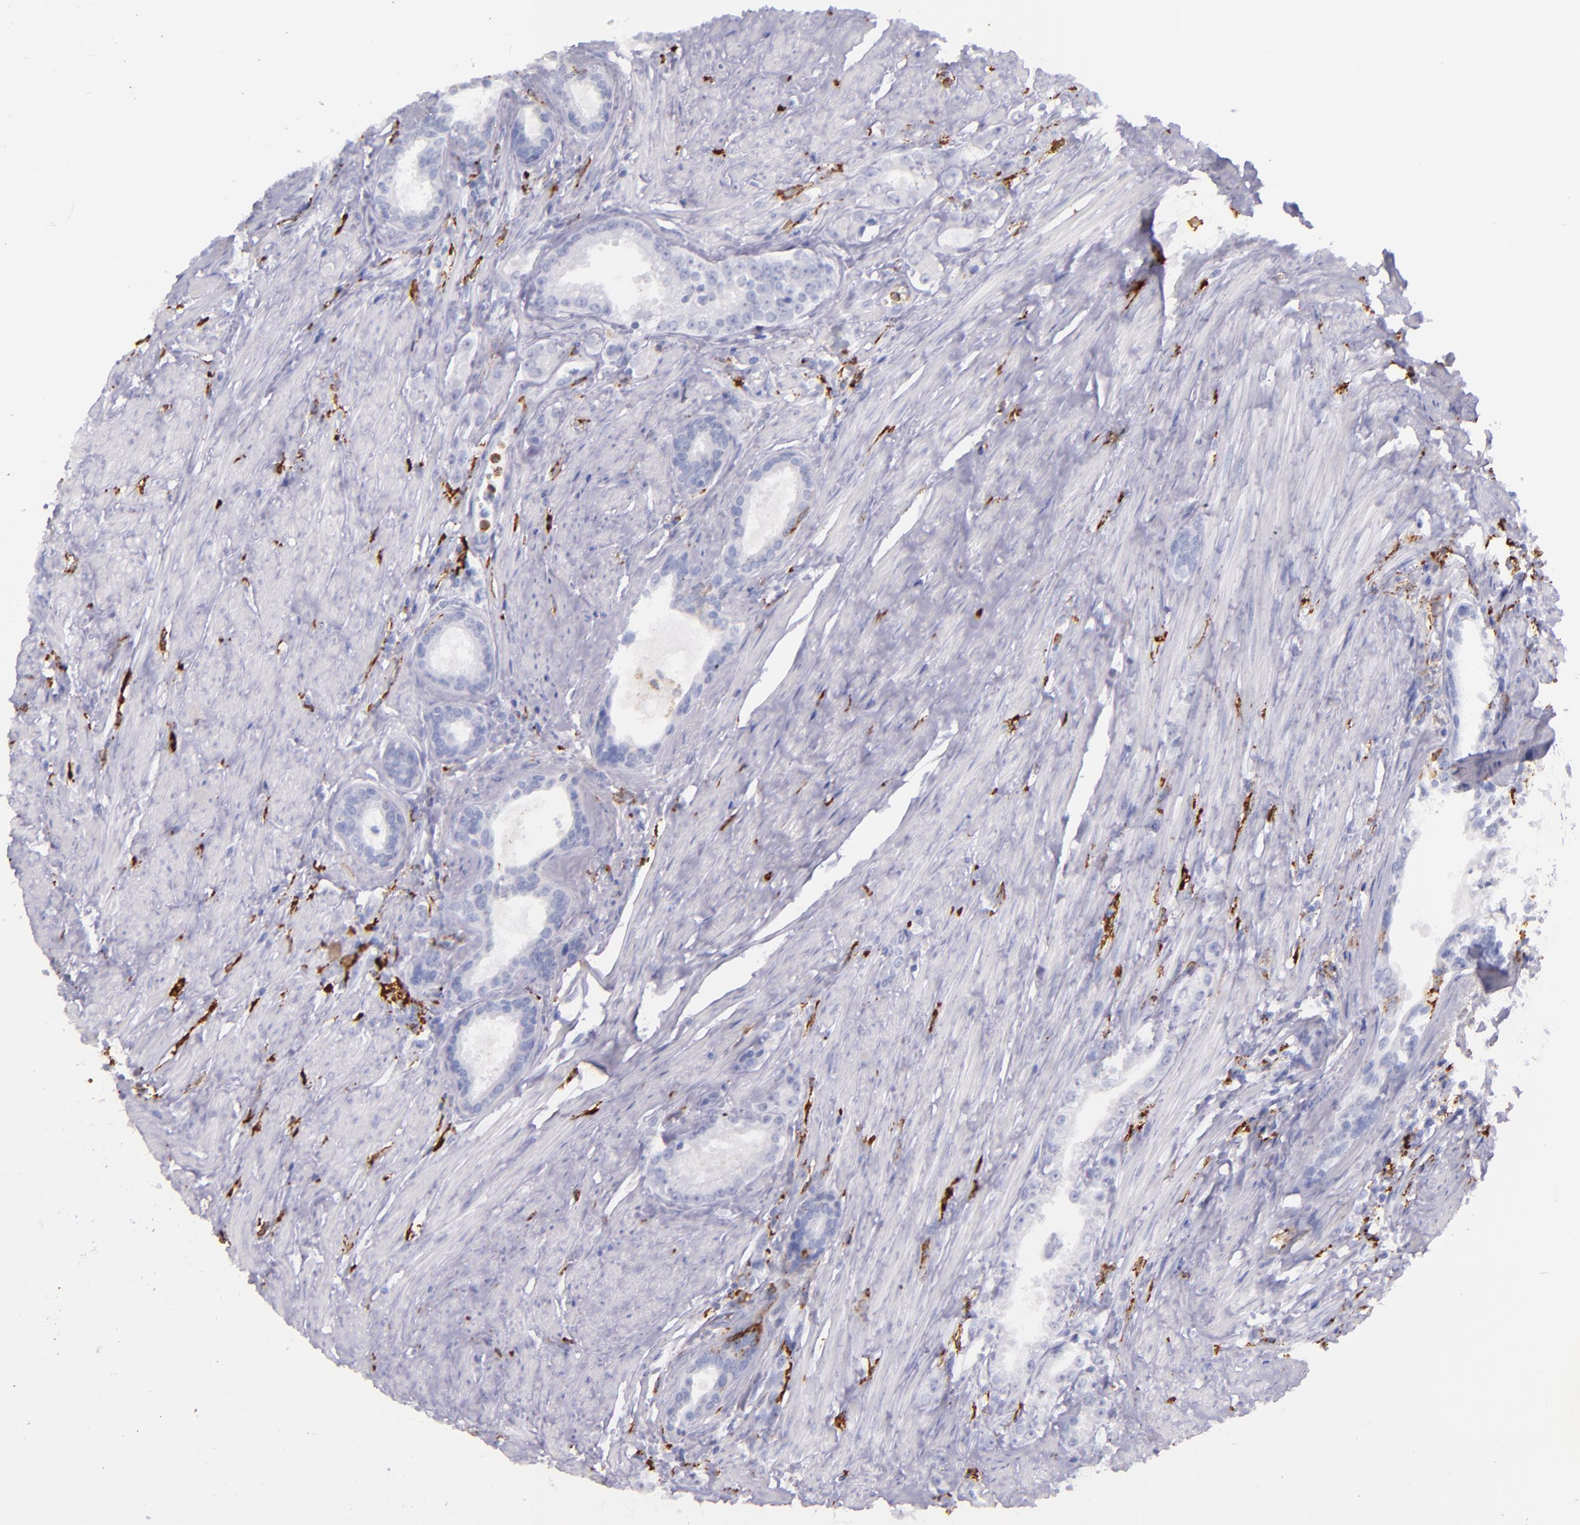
{"staining": {"intensity": "negative", "quantity": "none", "location": "none"}, "tissue": "prostate cancer", "cell_type": "Tumor cells", "image_type": "cancer", "snomed": [{"axis": "morphology", "description": "Adenocarcinoma, Medium grade"}, {"axis": "topography", "description": "Prostate"}], "caption": "Prostate medium-grade adenocarcinoma stained for a protein using immunohistochemistry (IHC) reveals no expression tumor cells.", "gene": "CD163", "patient": {"sex": "male", "age": 72}}